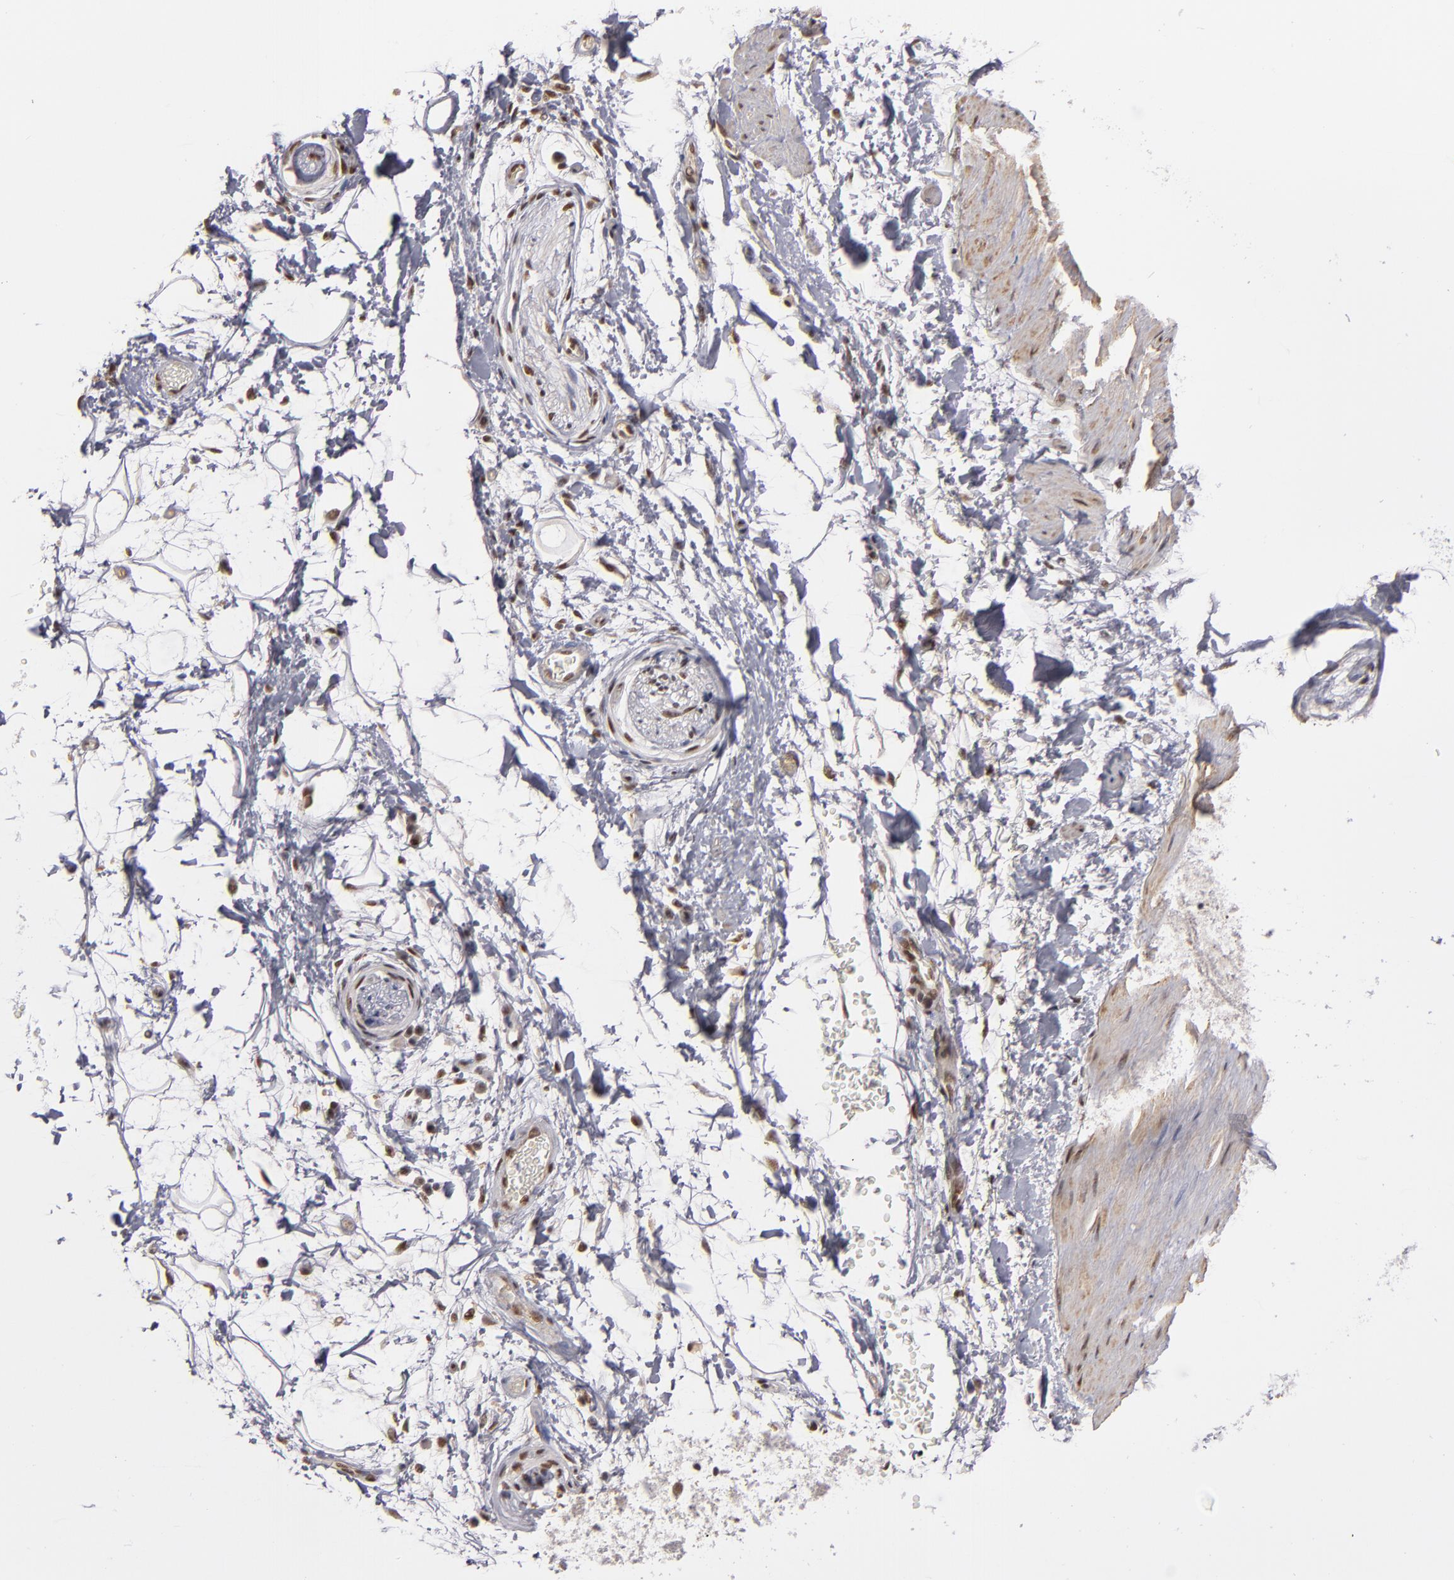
{"staining": {"intensity": "moderate", "quantity": ">75%", "location": "nuclear"}, "tissue": "adipose tissue", "cell_type": "Adipocytes", "image_type": "normal", "snomed": [{"axis": "morphology", "description": "Normal tissue, NOS"}, {"axis": "topography", "description": "Soft tissue"}], "caption": "Protein expression analysis of benign adipose tissue demonstrates moderate nuclear expression in approximately >75% of adipocytes. The protein is stained brown, and the nuclei are stained in blue (DAB (3,3'-diaminobenzidine) IHC with brightfield microscopy, high magnification).", "gene": "ZNF234", "patient": {"sex": "male", "age": 72}}